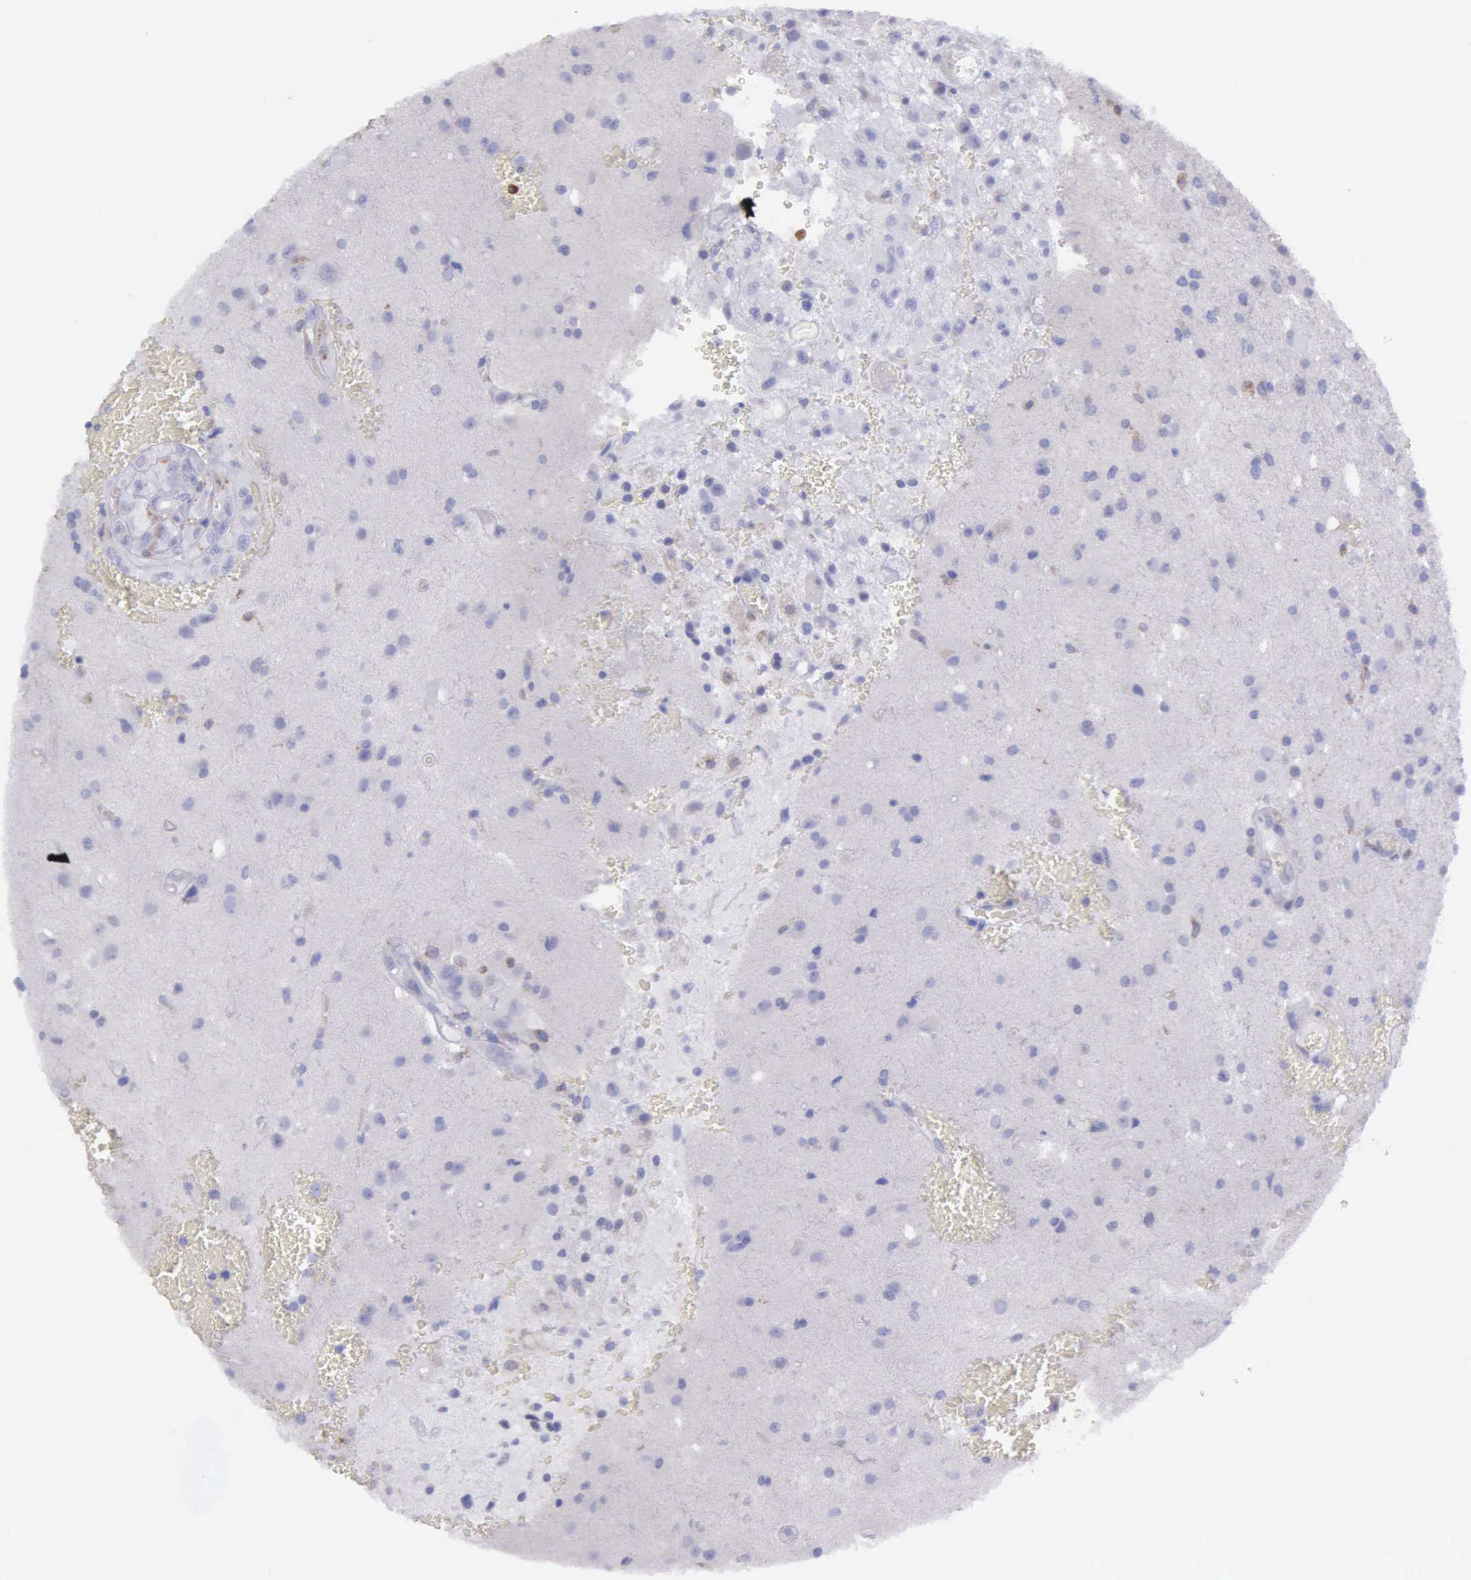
{"staining": {"intensity": "weak", "quantity": "<25%", "location": "cytoplasmic/membranous"}, "tissue": "glioma", "cell_type": "Tumor cells", "image_type": "cancer", "snomed": [{"axis": "morphology", "description": "Glioma, malignant, High grade"}, {"axis": "topography", "description": "Brain"}], "caption": "Photomicrograph shows no significant protein expression in tumor cells of glioma.", "gene": "TYRP1", "patient": {"sex": "male", "age": 48}}